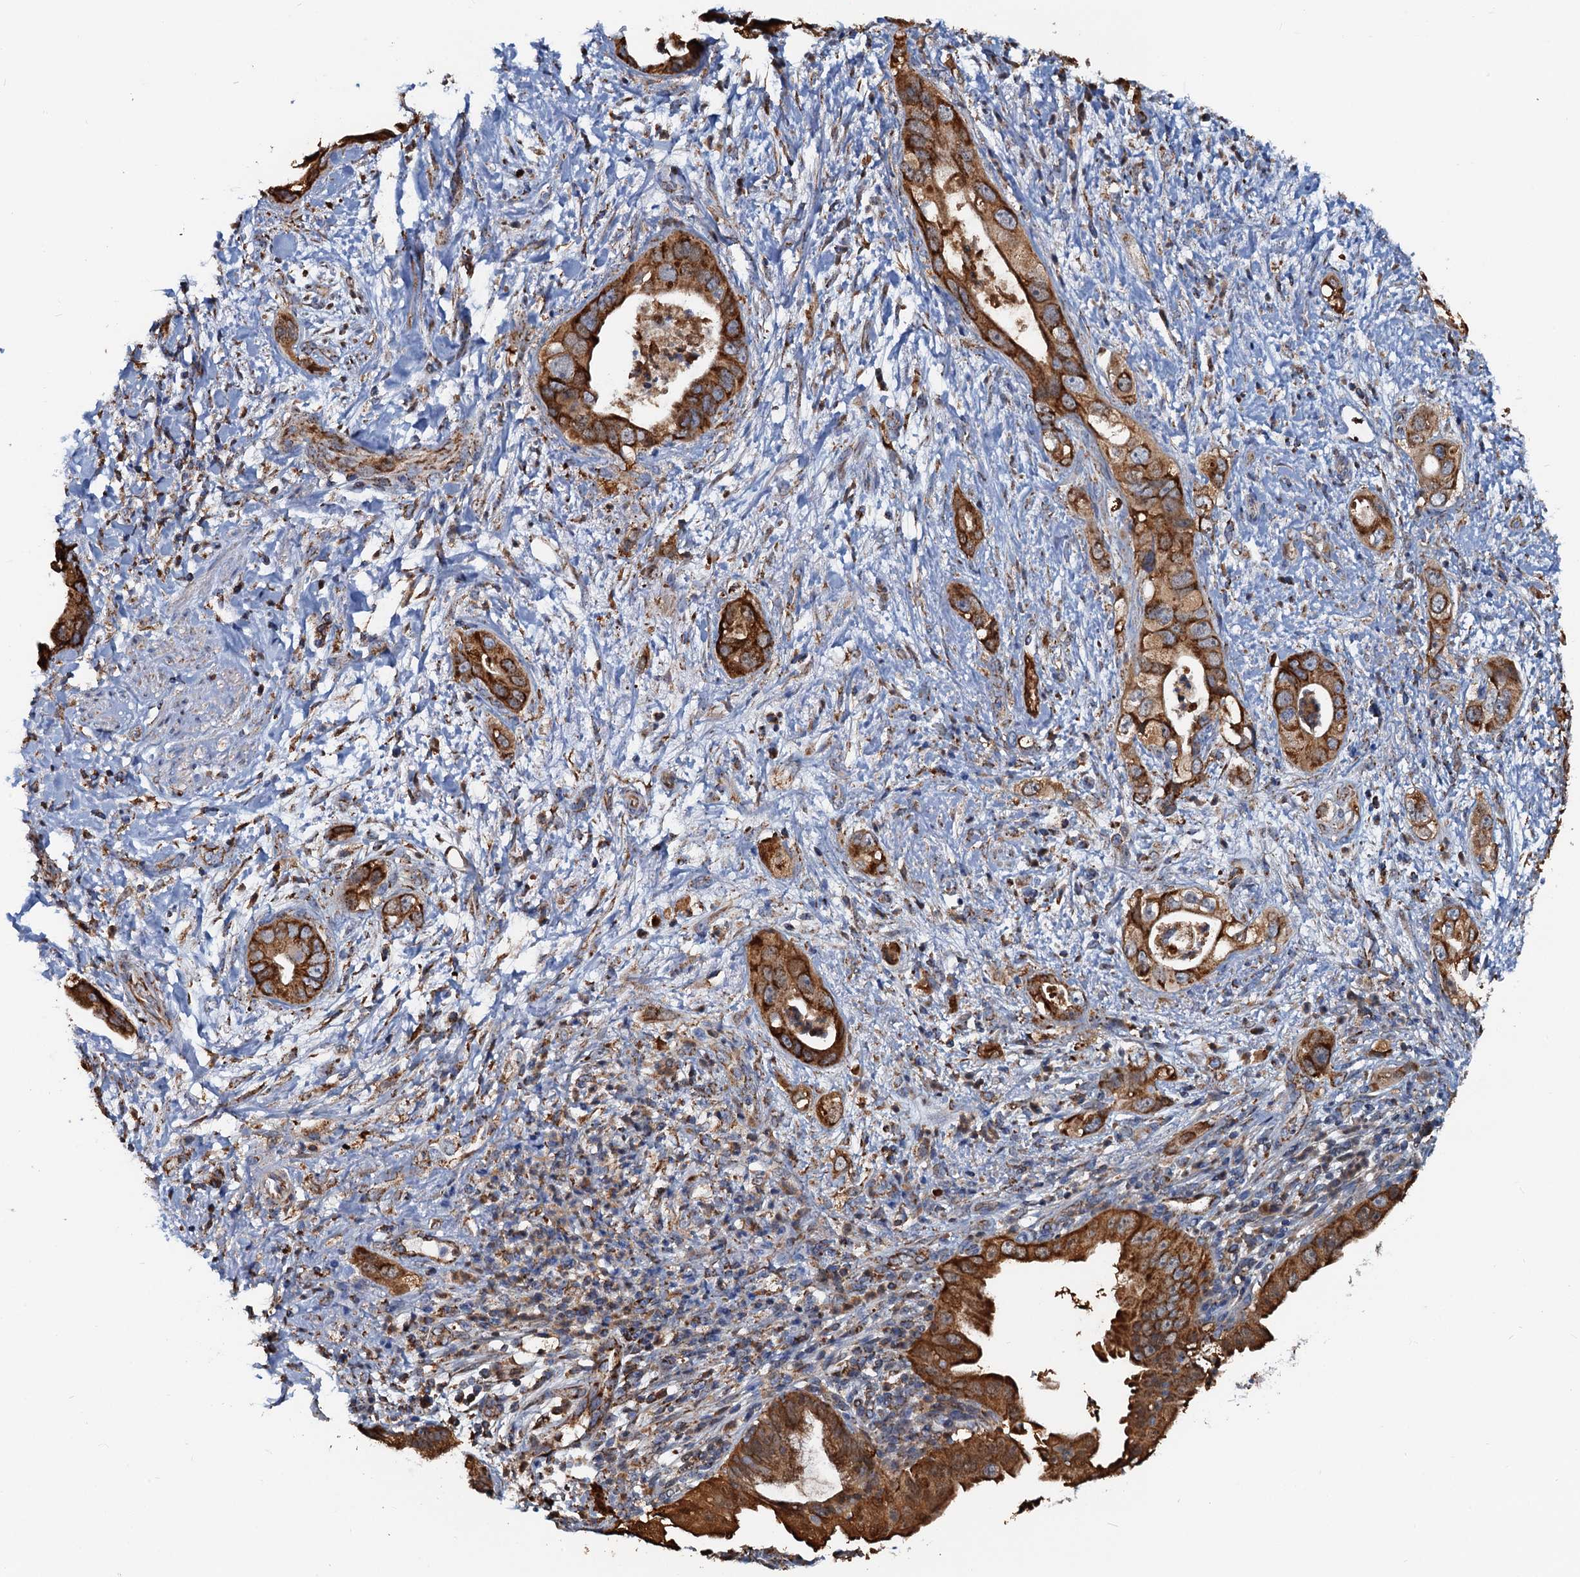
{"staining": {"intensity": "strong", "quantity": ">75%", "location": "cytoplasmic/membranous"}, "tissue": "pancreatic cancer", "cell_type": "Tumor cells", "image_type": "cancer", "snomed": [{"axis": "morphology", "description": "Adenocarcinoma, NOS"}, {"axis": "topography", "description": "Pancreas"}], "caption": "Pancreatic cancer (adenocarcinoma) tissue reveals strong cytoplasmic/membranous expression in approximately >75% of tumor cells", "gene": "AAGAB", "patient": {"sex": "female", "age": 78}}